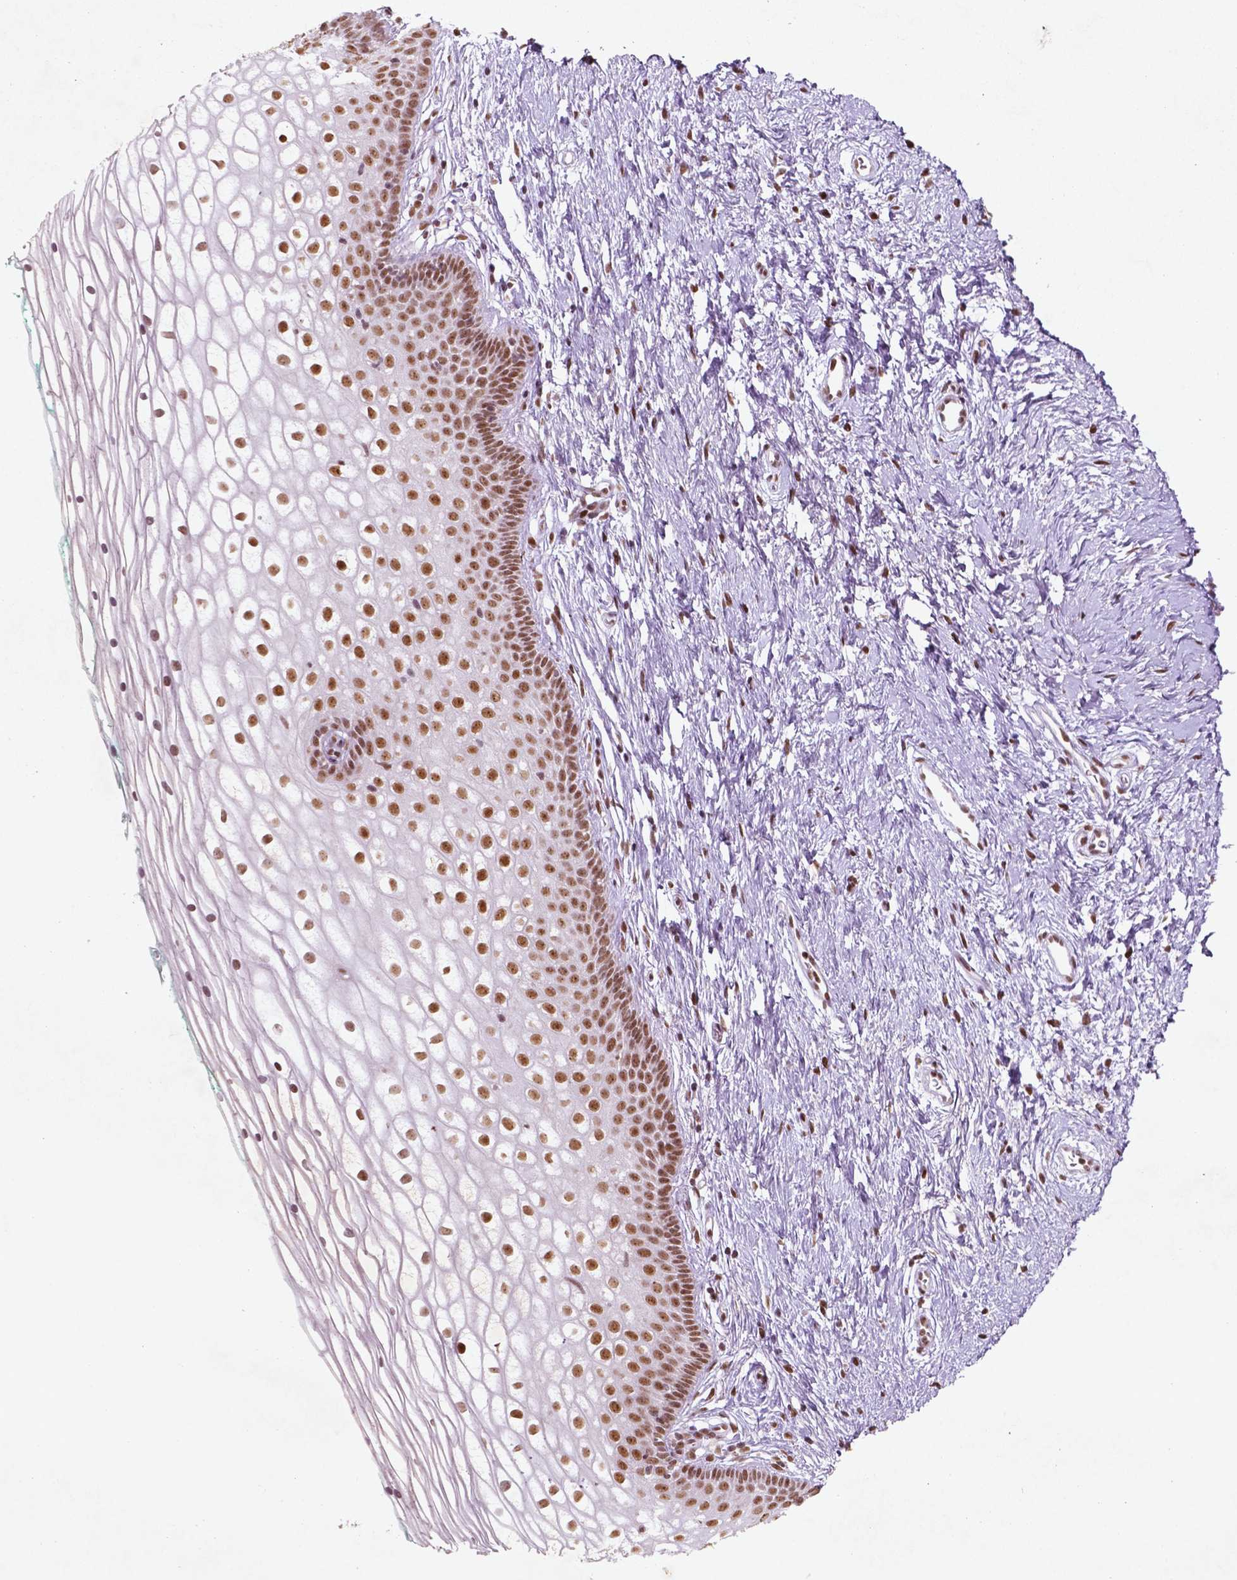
{"staining": {"intensity": "moderate", "quantity": ">75%", "location": "nuclear"}, "tissue": "vagina", "cell_type": "Squamous epithelial cells", "image_type": "normal", "snomed": [{"axis": "morphology", "description": "Normal tissue, NOS"}, {"axis": "topography", "description": "Vagina"}], "caption": "Protein expression analysis of benign human vagina reveals moderate nuclear positivity in about >75% of squamous epithelial cells.", "gene": "HMG20B", "patient": {"sex": "female", "age": 36}}